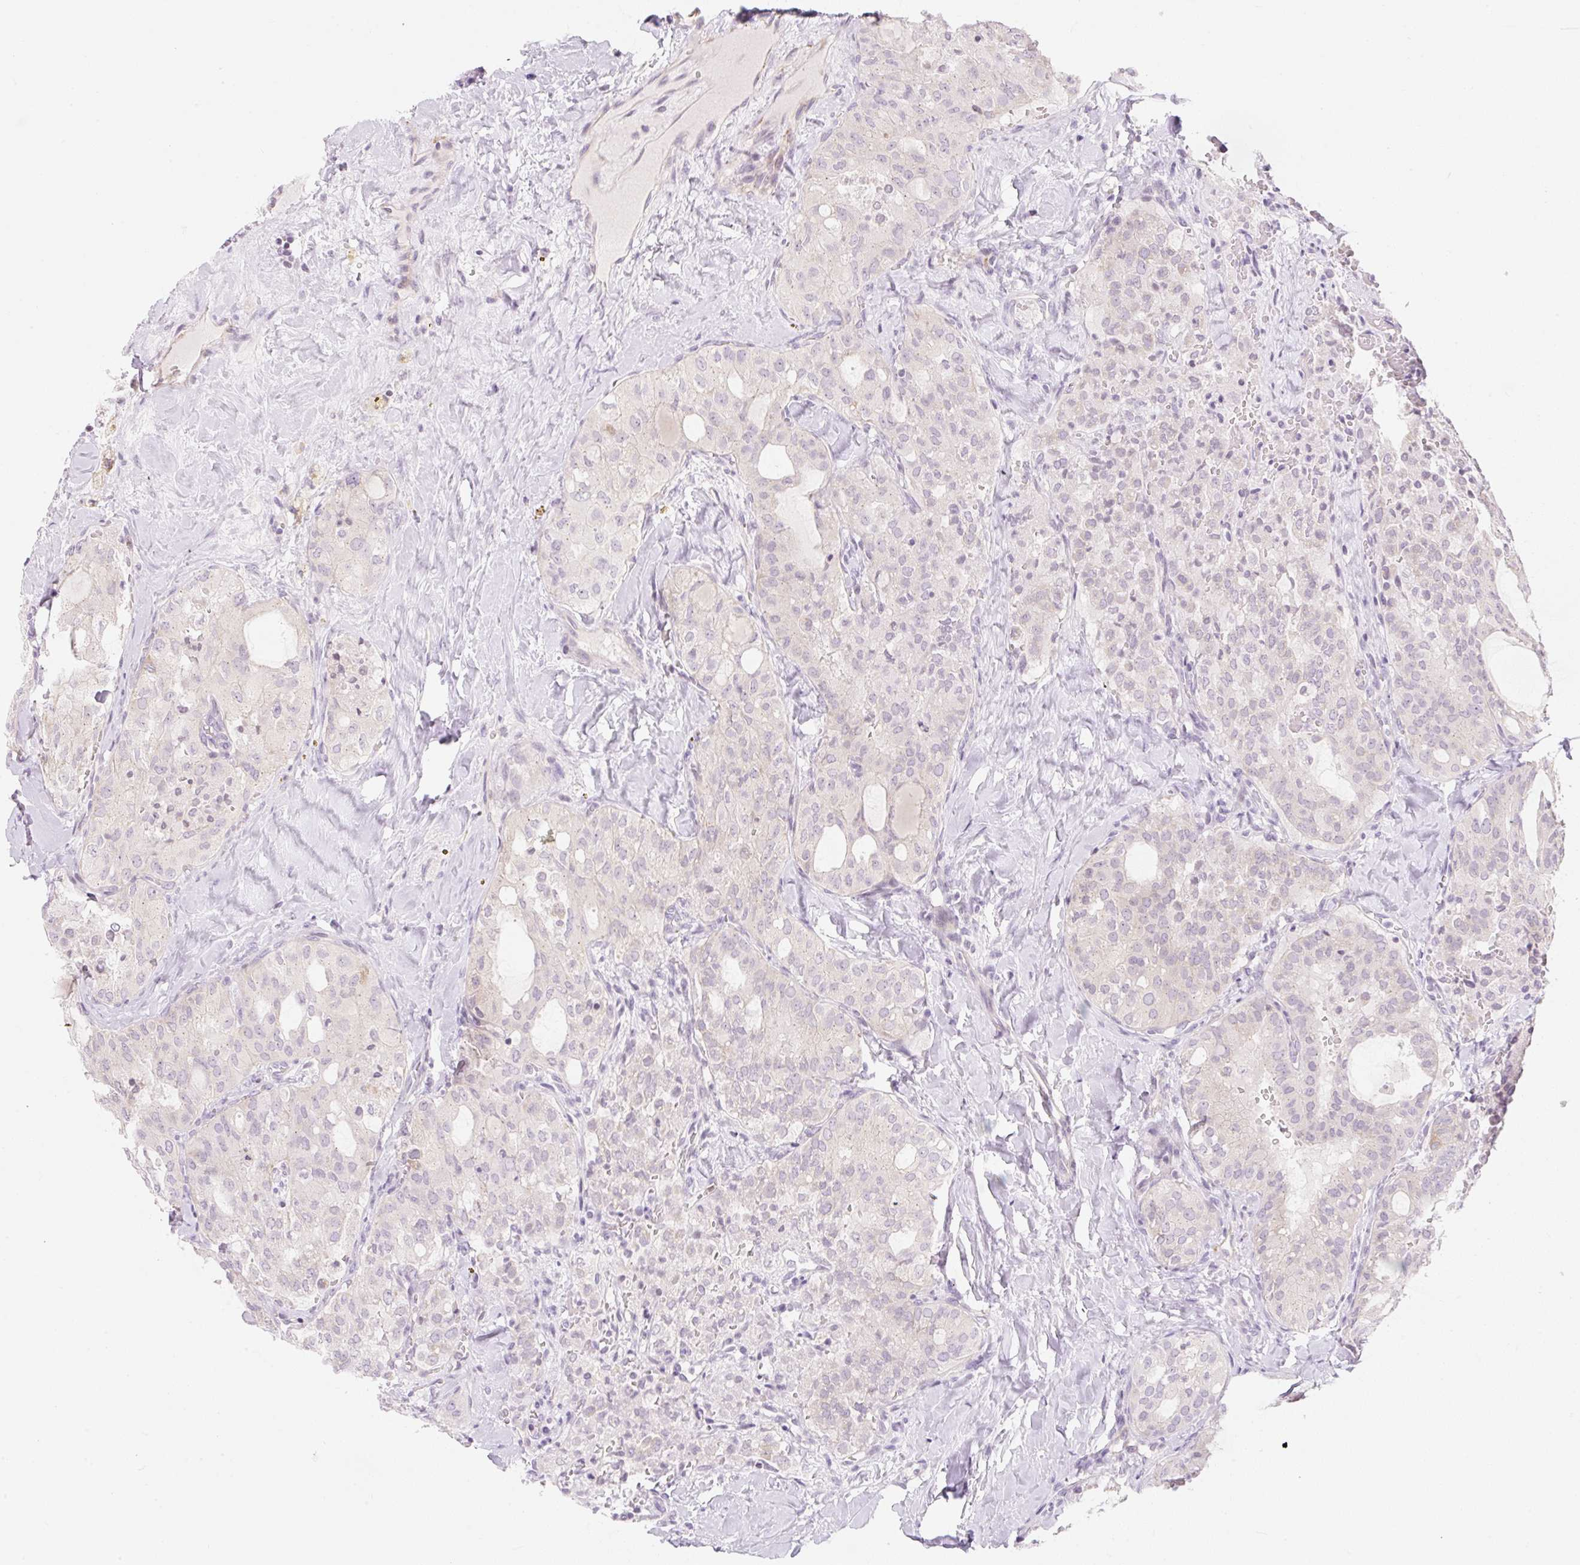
{"staining": {"intensity": "negative", "quantity": "none", "location": "none"}, "tissue": "thyroid cancer", "cell_type": "Tumor cells", "image_type": "cancer", "snomed": [{"axis": "morphology", "description": "Follicular adenoma carcinoma, NOS"}, {"axis": "topography", "description": "Thyroid gland"}], "caption": "Immunohistochemistry (IHC) photomicrograph of neoplastic tissue: human thyroid cancer stained with DAB (3,3'-diaminobenzidine) reveals no significant protein staining in tumor cells.", "gene": "CASKIN1", "patient": {"sex": "male", "age": 75}}